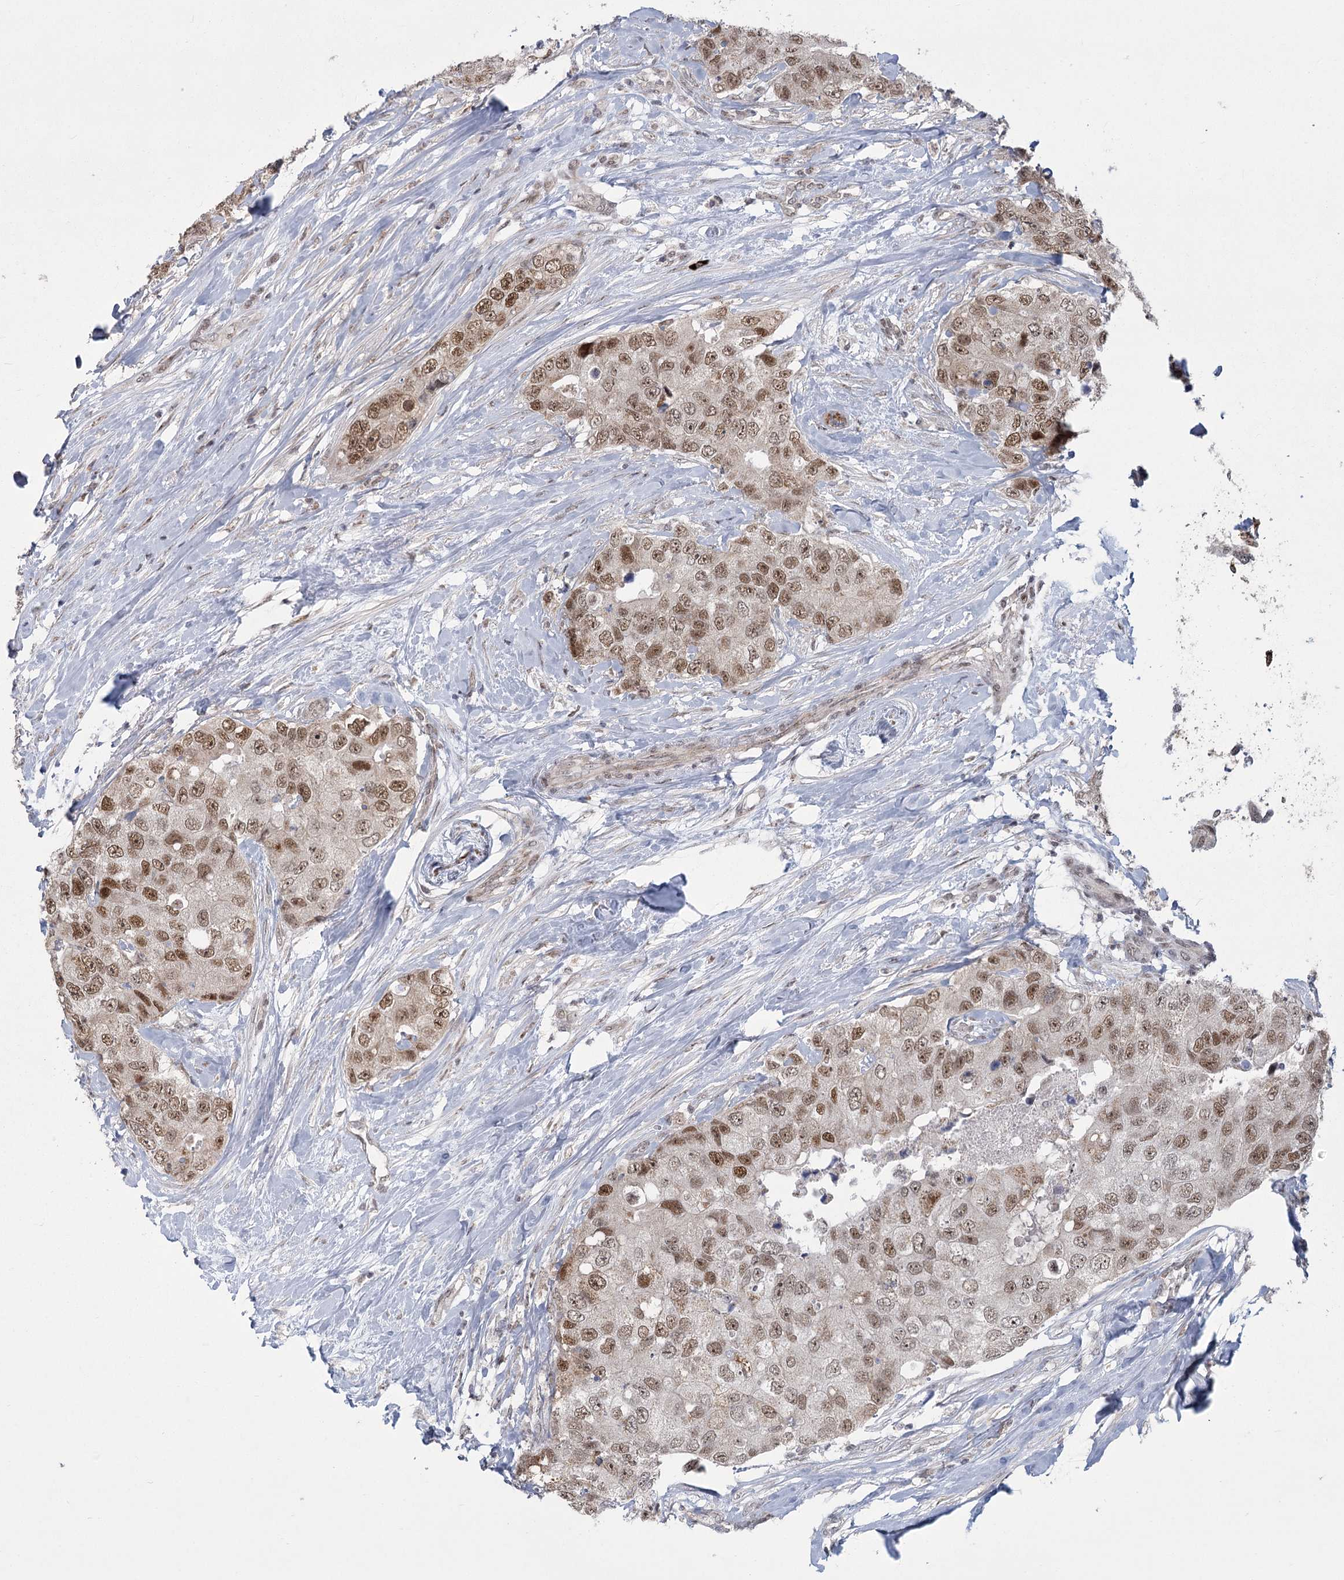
{"staining": {"intensity": "moderate", "quantity": ">75%", "location": "nuclear"}, "tissue": "breast cancer", "cell_type": "Tumor cells", "image_type": "cancer", "snomed": [{"axis": "morphology", "description": "Duct carcinoma"}, {"axis": "topography", "description": "Breast"}], "caption": "A medium amount of moderate nuclear positivity is present in approximately >75% of tumor cells in breast infiltrating ductal carcinoma tissue. Immunohistochemistry stains the protein of interest in brown and the nuclei are stained blue.", "gene": "CIB4", "patient": {"sex": "female", "age": 62}}